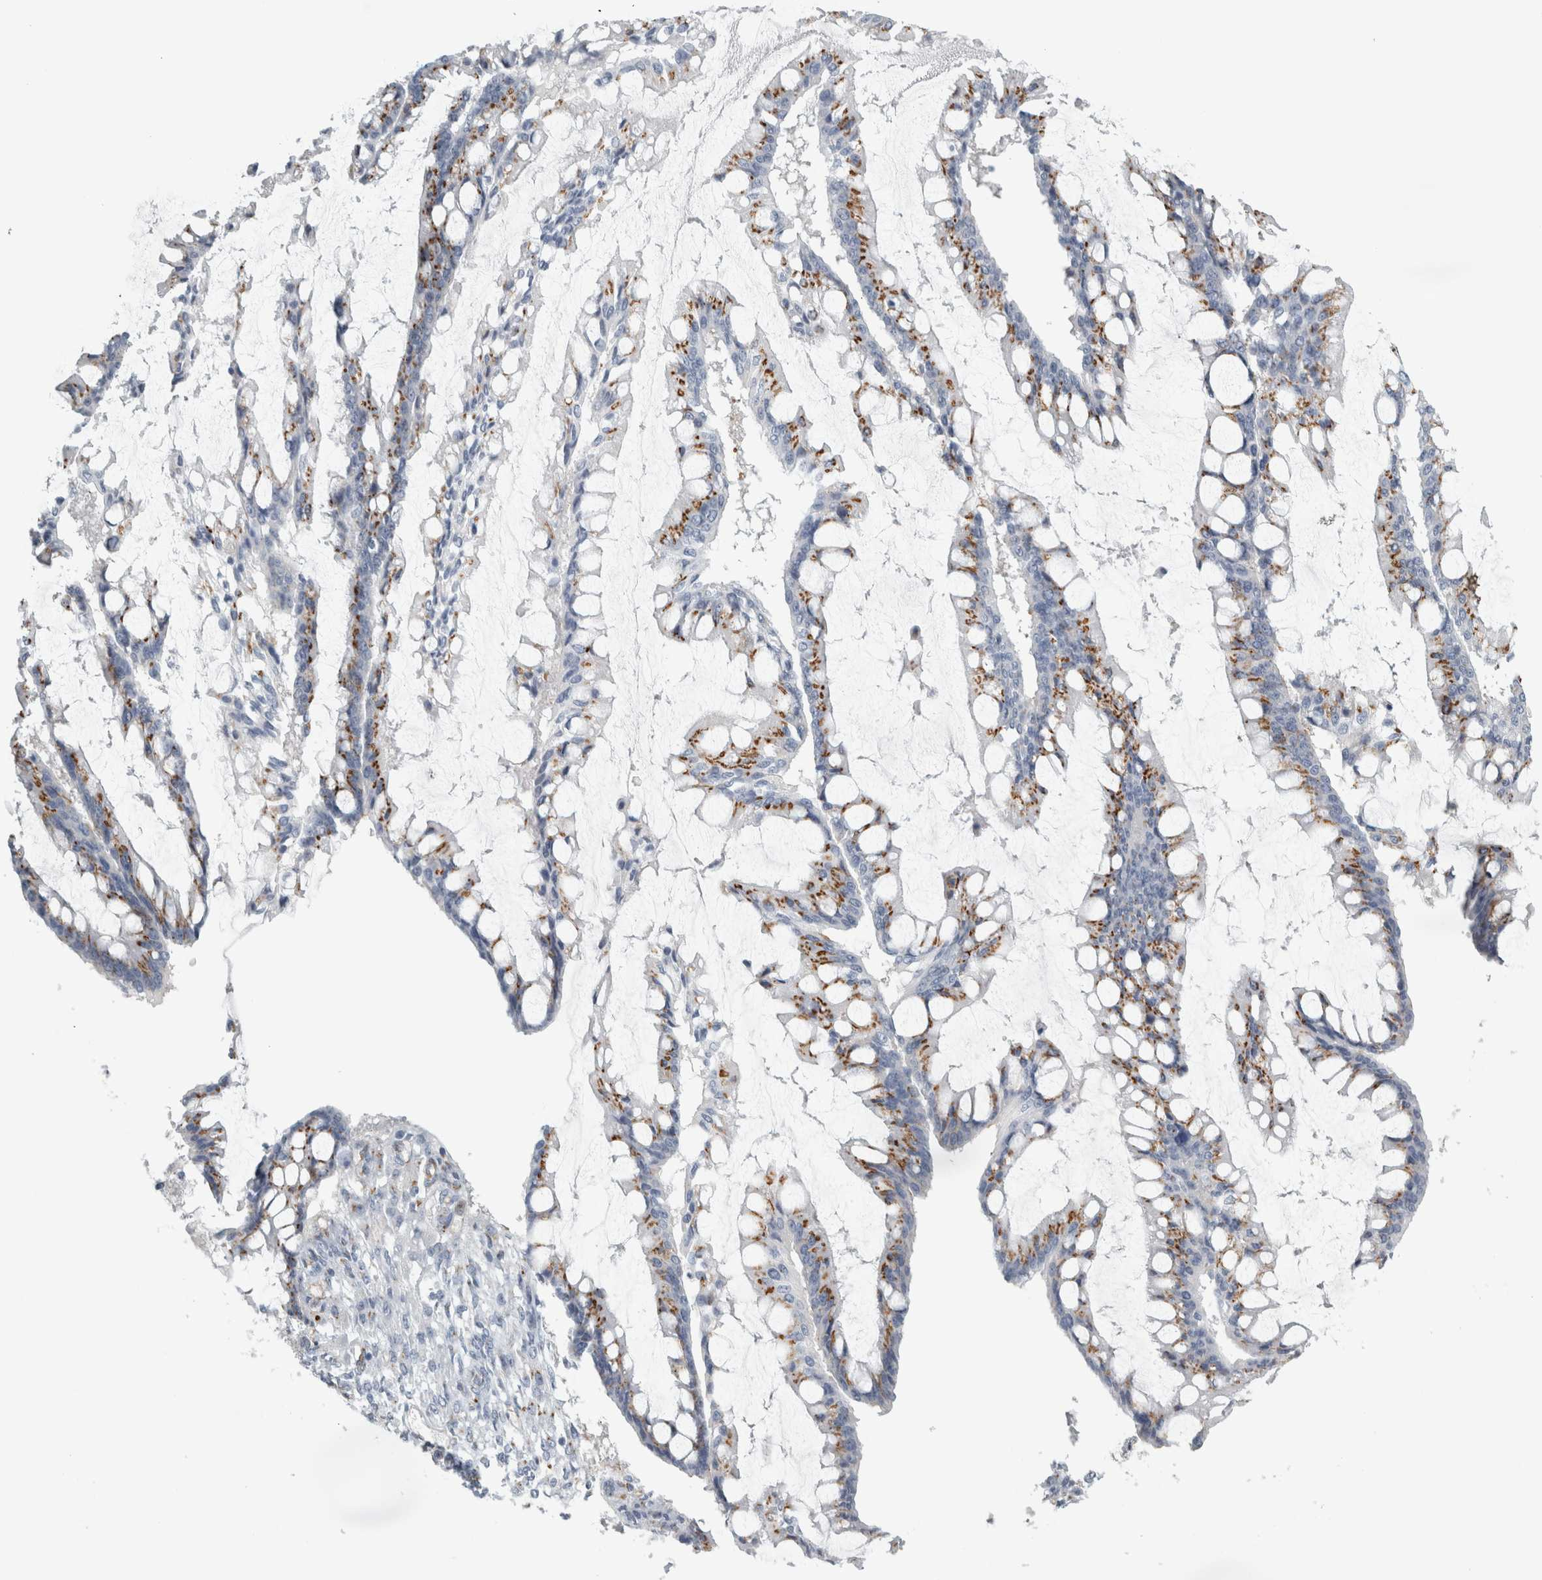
{"staining": {"intensity": "moderate", "quantity": "25%-75%", "location": "cytoplasmic/membranous"}, "tissue": "ovarian cancer", "cell_type": "Tumor cells", "image_type": "cancer", "snomed": [{"axis": "morphology", "description": "Cystadenocarcinoma, mucinous, NOS"}, {"axis": "topography", "description": "Ovary"}], "caption": "Moderate cytoplasmic/membranous staining for a protein is present in approximately 25%-75% of tumor cells of ovarian mucinous cystadenocarcinoma using IHC.", "gene": "PEX6", "patient": {"sex": "female", "age": 73}}